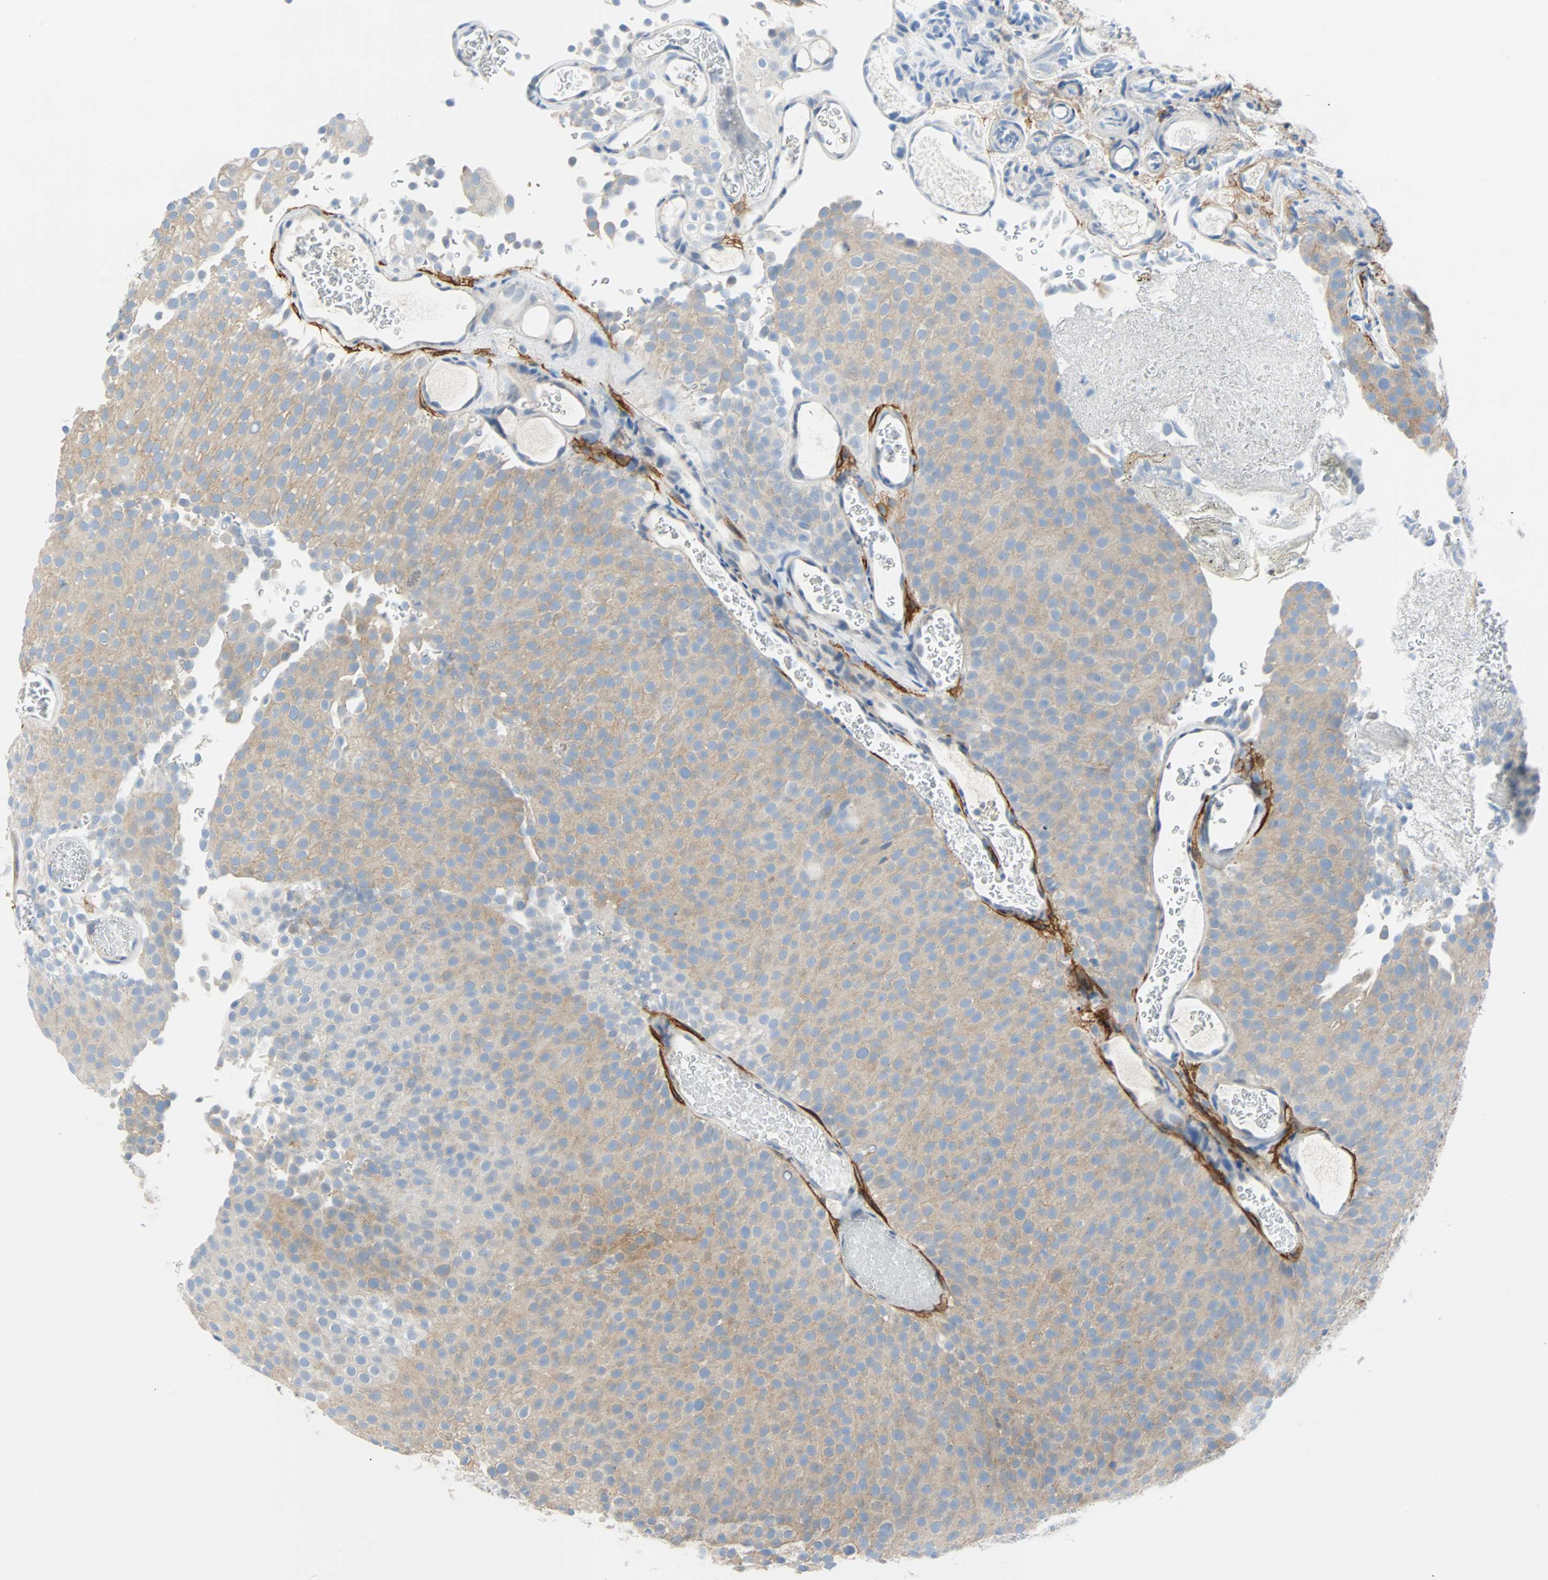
{"staining": {"intensity": "moderate", "quantity": ">75%", "location": "cytoplasmic/membranous"}, "tissue": "urothelial cancer", "cell_type": "Tumor cells", "image_type": "cancer", "snomed": [{"axis": "morphology", "description": "Urothelial carcinoma, Low grade"}, {"axis": "topography", "description": "Urinary bladder"}], "caption": "Protein expression analysis of low-grade urothelial carcinoma reveals moderate cytoplasmic/membranous positivity in about >75% of tumor cells.", "gene": "PDPN", "patient": {"sex": "male", "age": 78}}